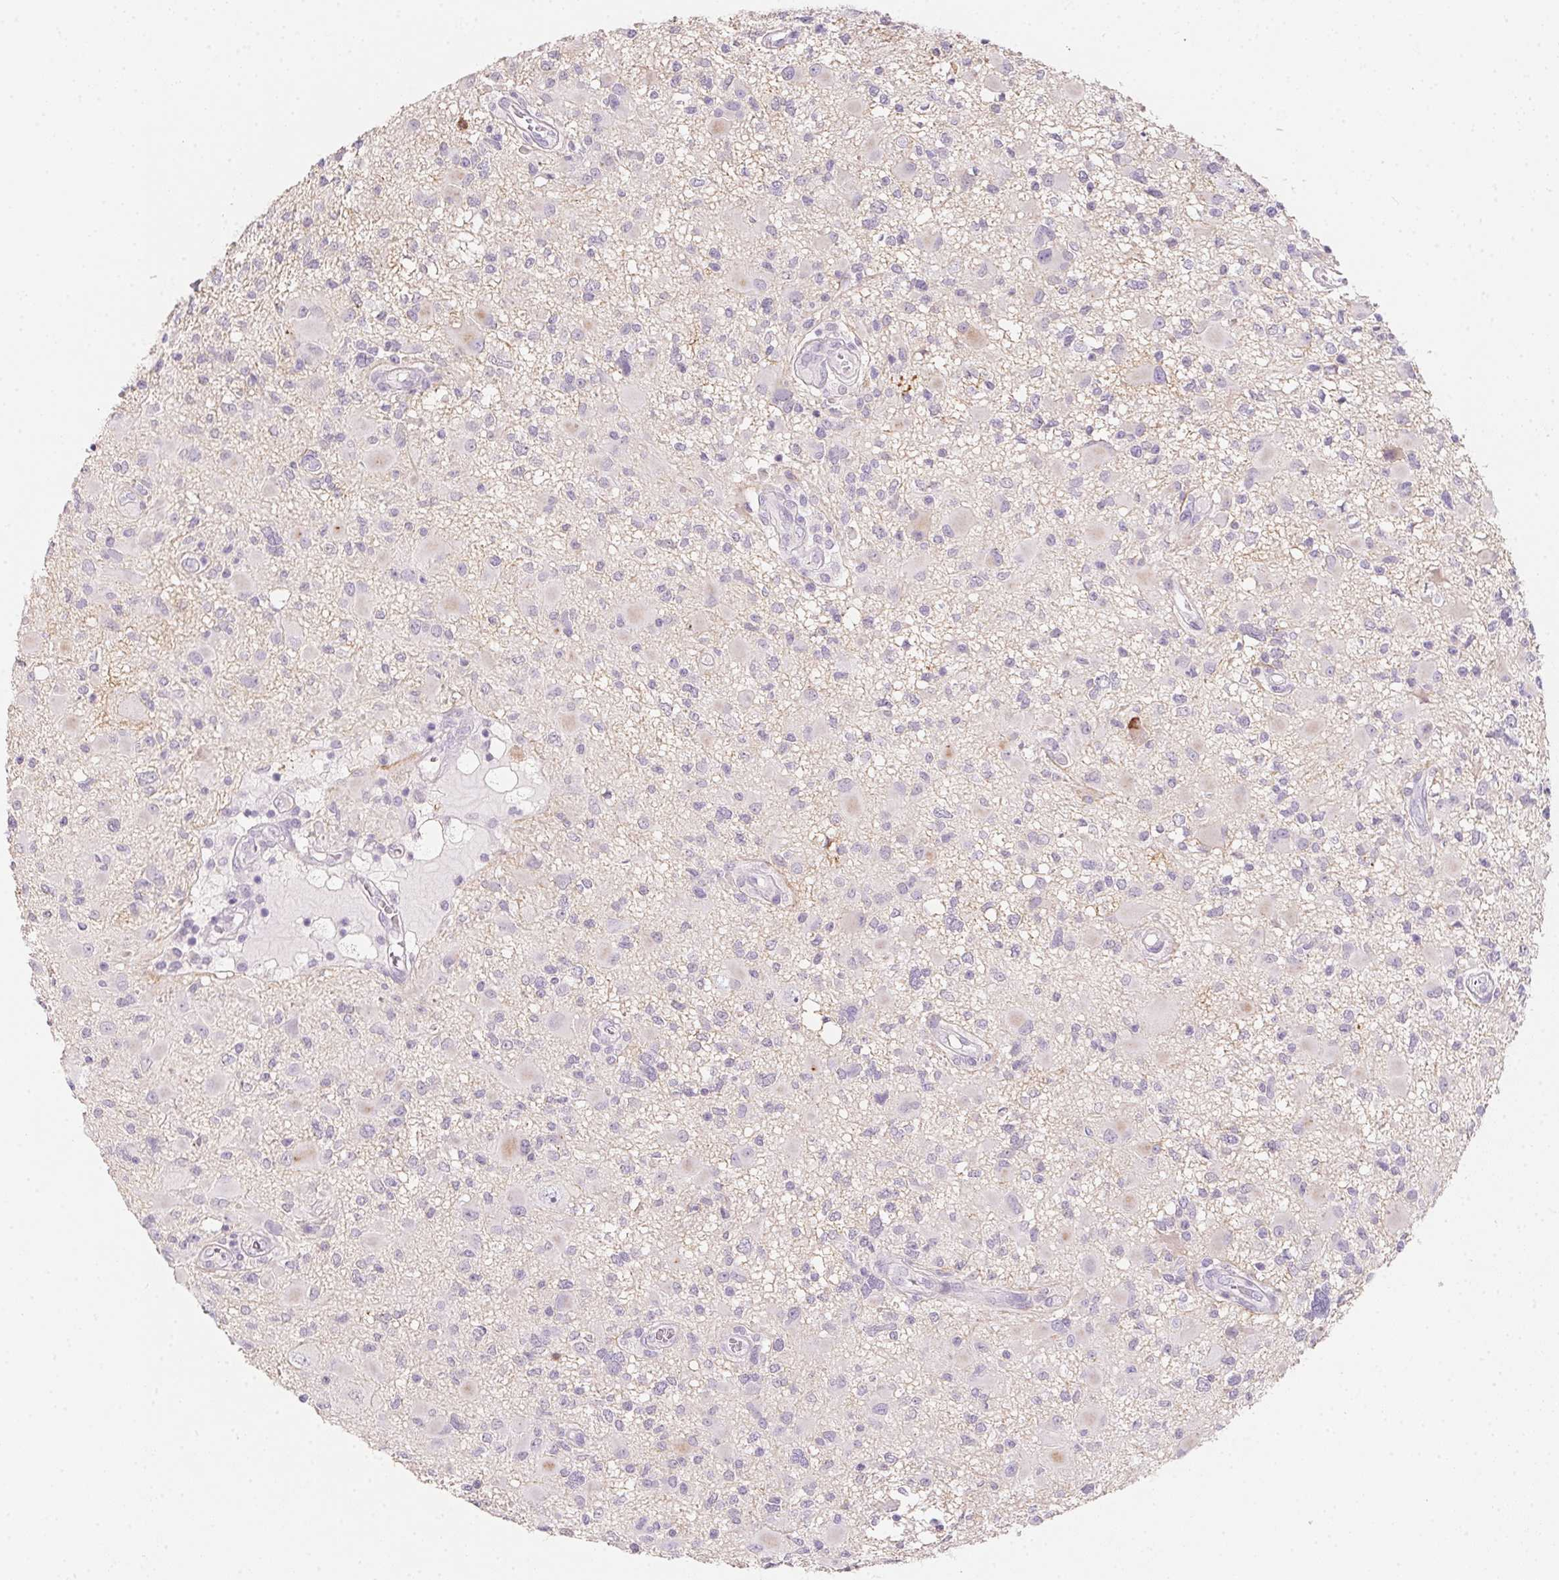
{"staining": {"intensity": "negative", "quantity": "none", "location": "none"}, "tissue": "glioma", "cell_type": "Tumor cells", "image_type": "cancer", "snomed": [{"axis": "morphology", "description": "Glioma, malignant, High grade"}, {"axis": "topography", "description": "Brain"}], "caption": "Immunohistochemical staining of human glioma reveals no significant staining in tumor cells.", "gene": "MYL4", "patient": {"sex": "male", "age": 54}}